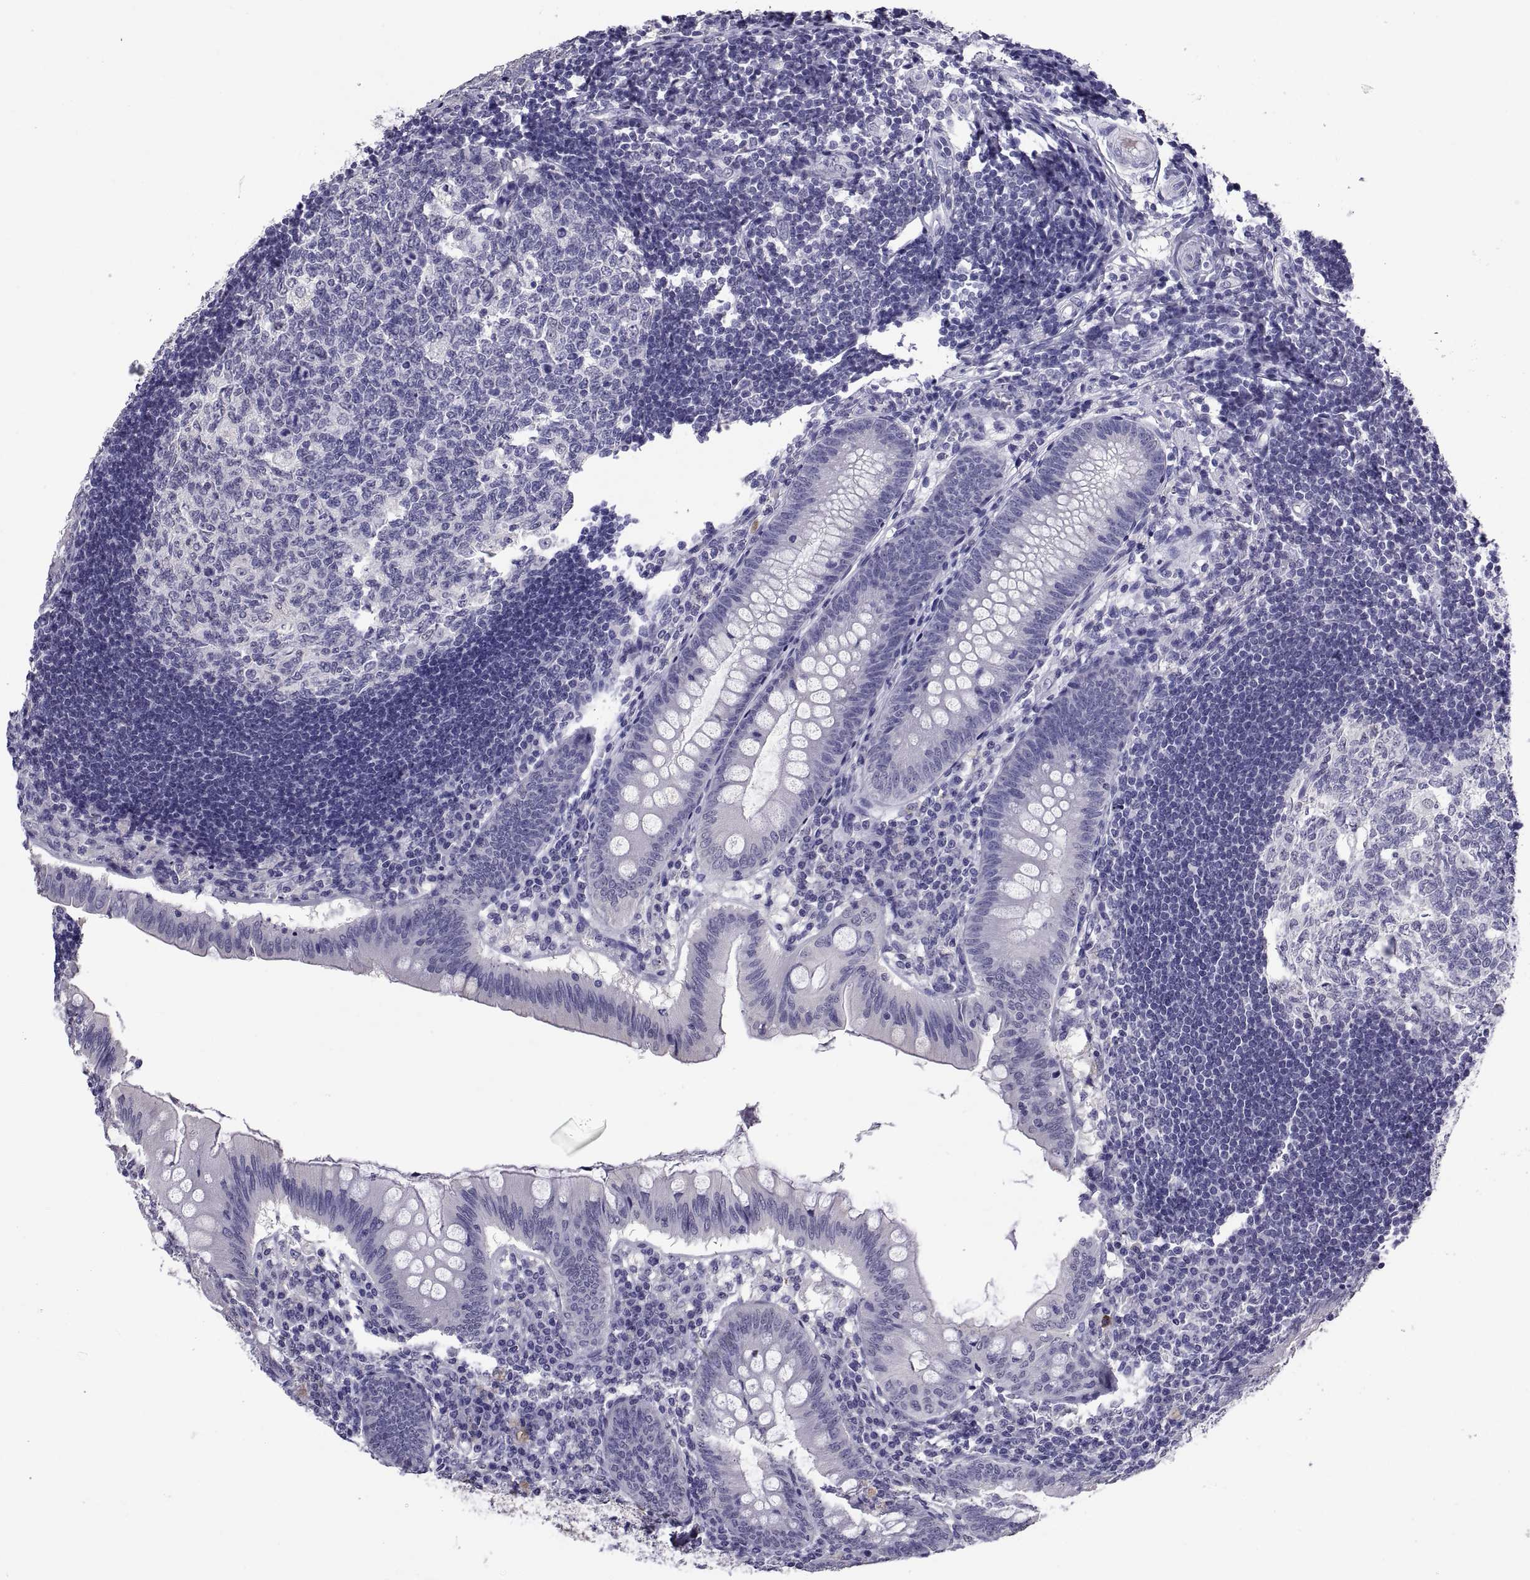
{"staining": {"intensity": "negative", "quantity": "none", "location": "none"}, "tissue": "appendix", "cell_type": "Glandular cells", "image_type": "normal", "snomed": [{"axis": "morphology", "description": "Normal tissue, NOS"}, {"axis": "morphology", "description": "Inflammation, NOS"}, {"axis": "topography", "description": "Appendix"}], "caption": "This histopathology image is of unremarkable appendix stained with immunohistochemistry to label a protein in brown with the nuclei are counter-stained blue. There is no staining in glandular cells. (DAB (3,3'-diaminobenzidine) immunohistochemistry with hematoxylin counter stain).", "gene": "TGFBR3L", "patient": {"sex": "male", "age": 16}}